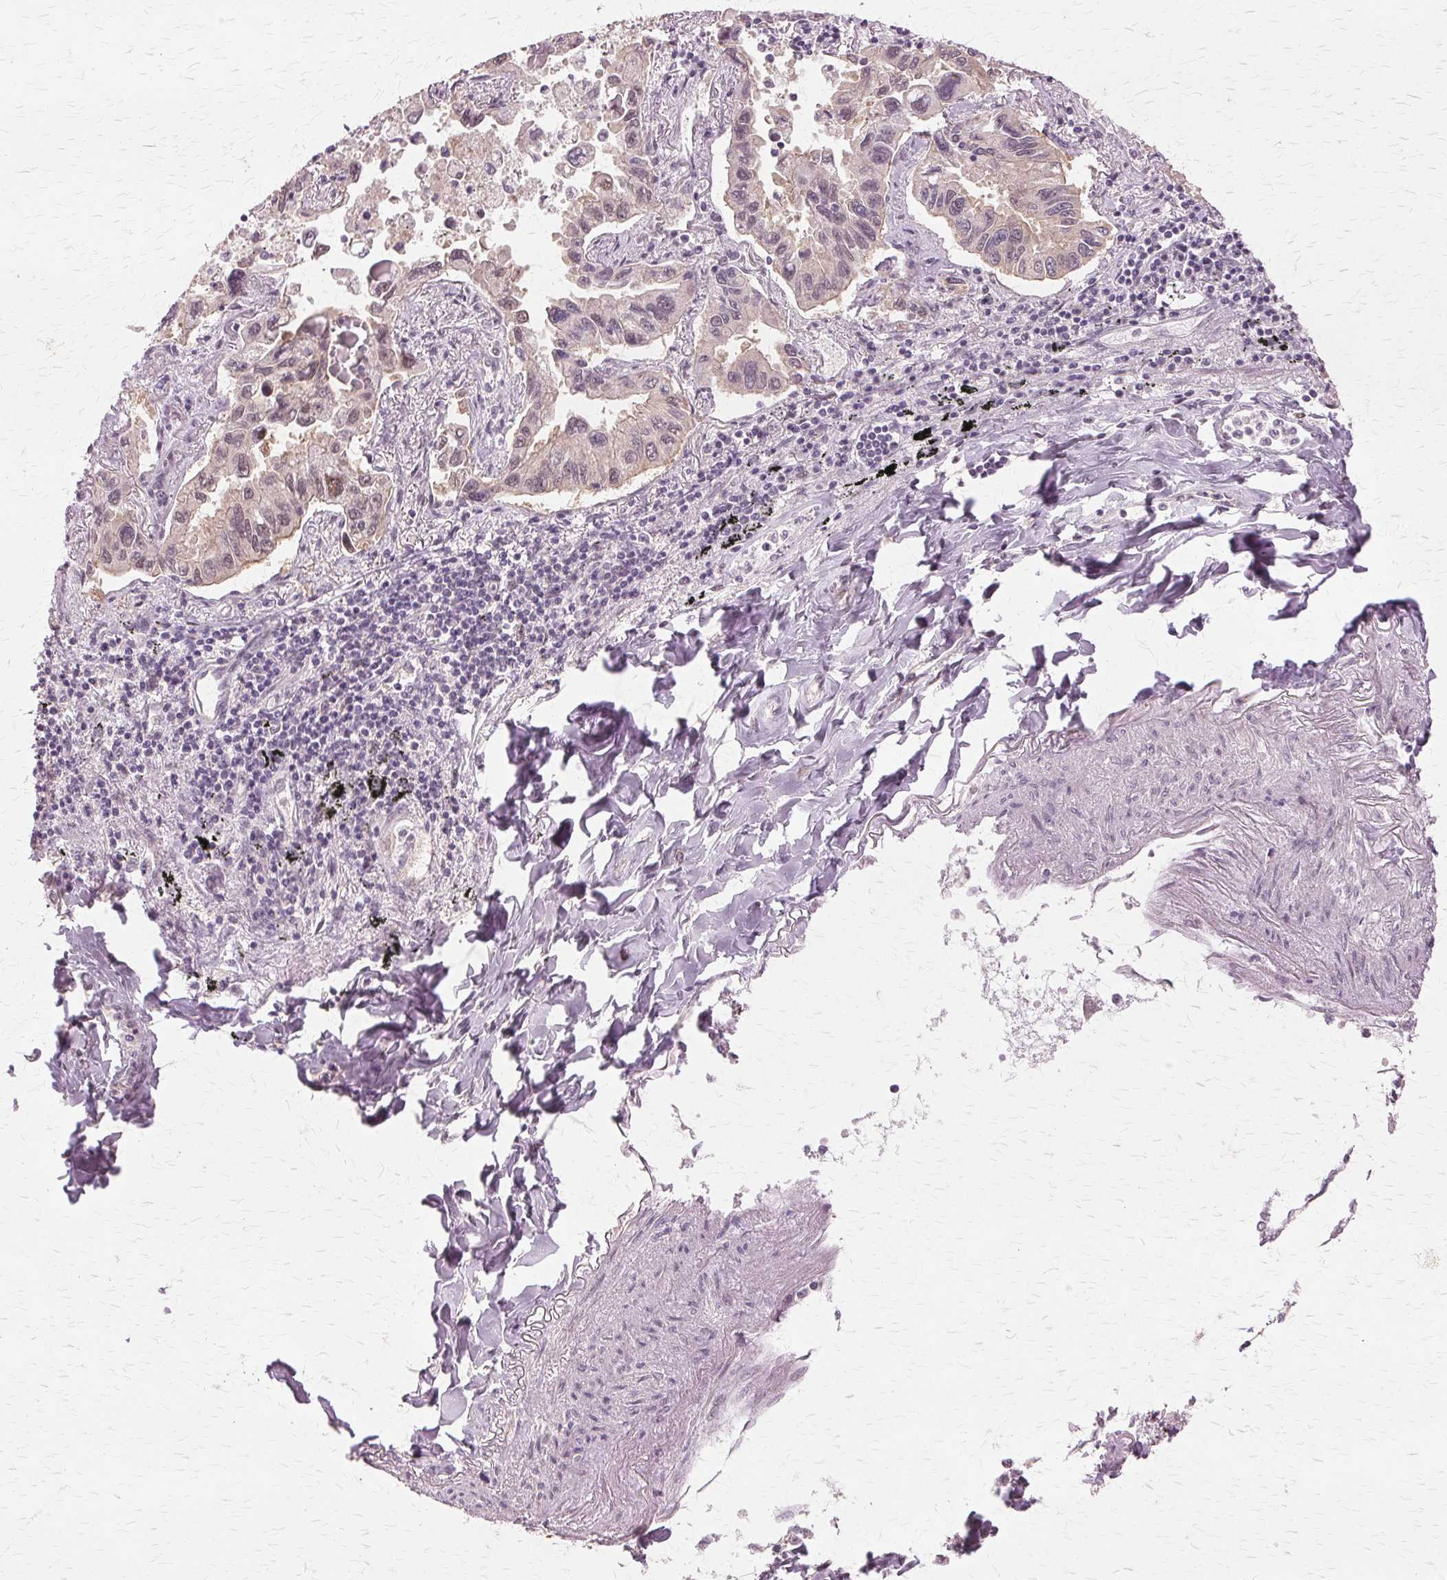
{"staining": {"intensity": "weak", "quantity": ">75%", "location": "nuclear"}, "tissue": "lung cancer", "cell_type": "Tumor cells", "image_type": "cancer", "snomed": [{"axis": "morphology", "description": "Adenocarcinoma, NOS"}, {"axis": "topography", "description": "Lung"}], "caption": "Approximately >75% of tumor cells in human adenocarcinoma (lung) reveal weak nuclear protein staining as visualized by brown immunohistochemical staining.", "gene": "PRMT5", "patient": {"sex": "male", "age": 64}}